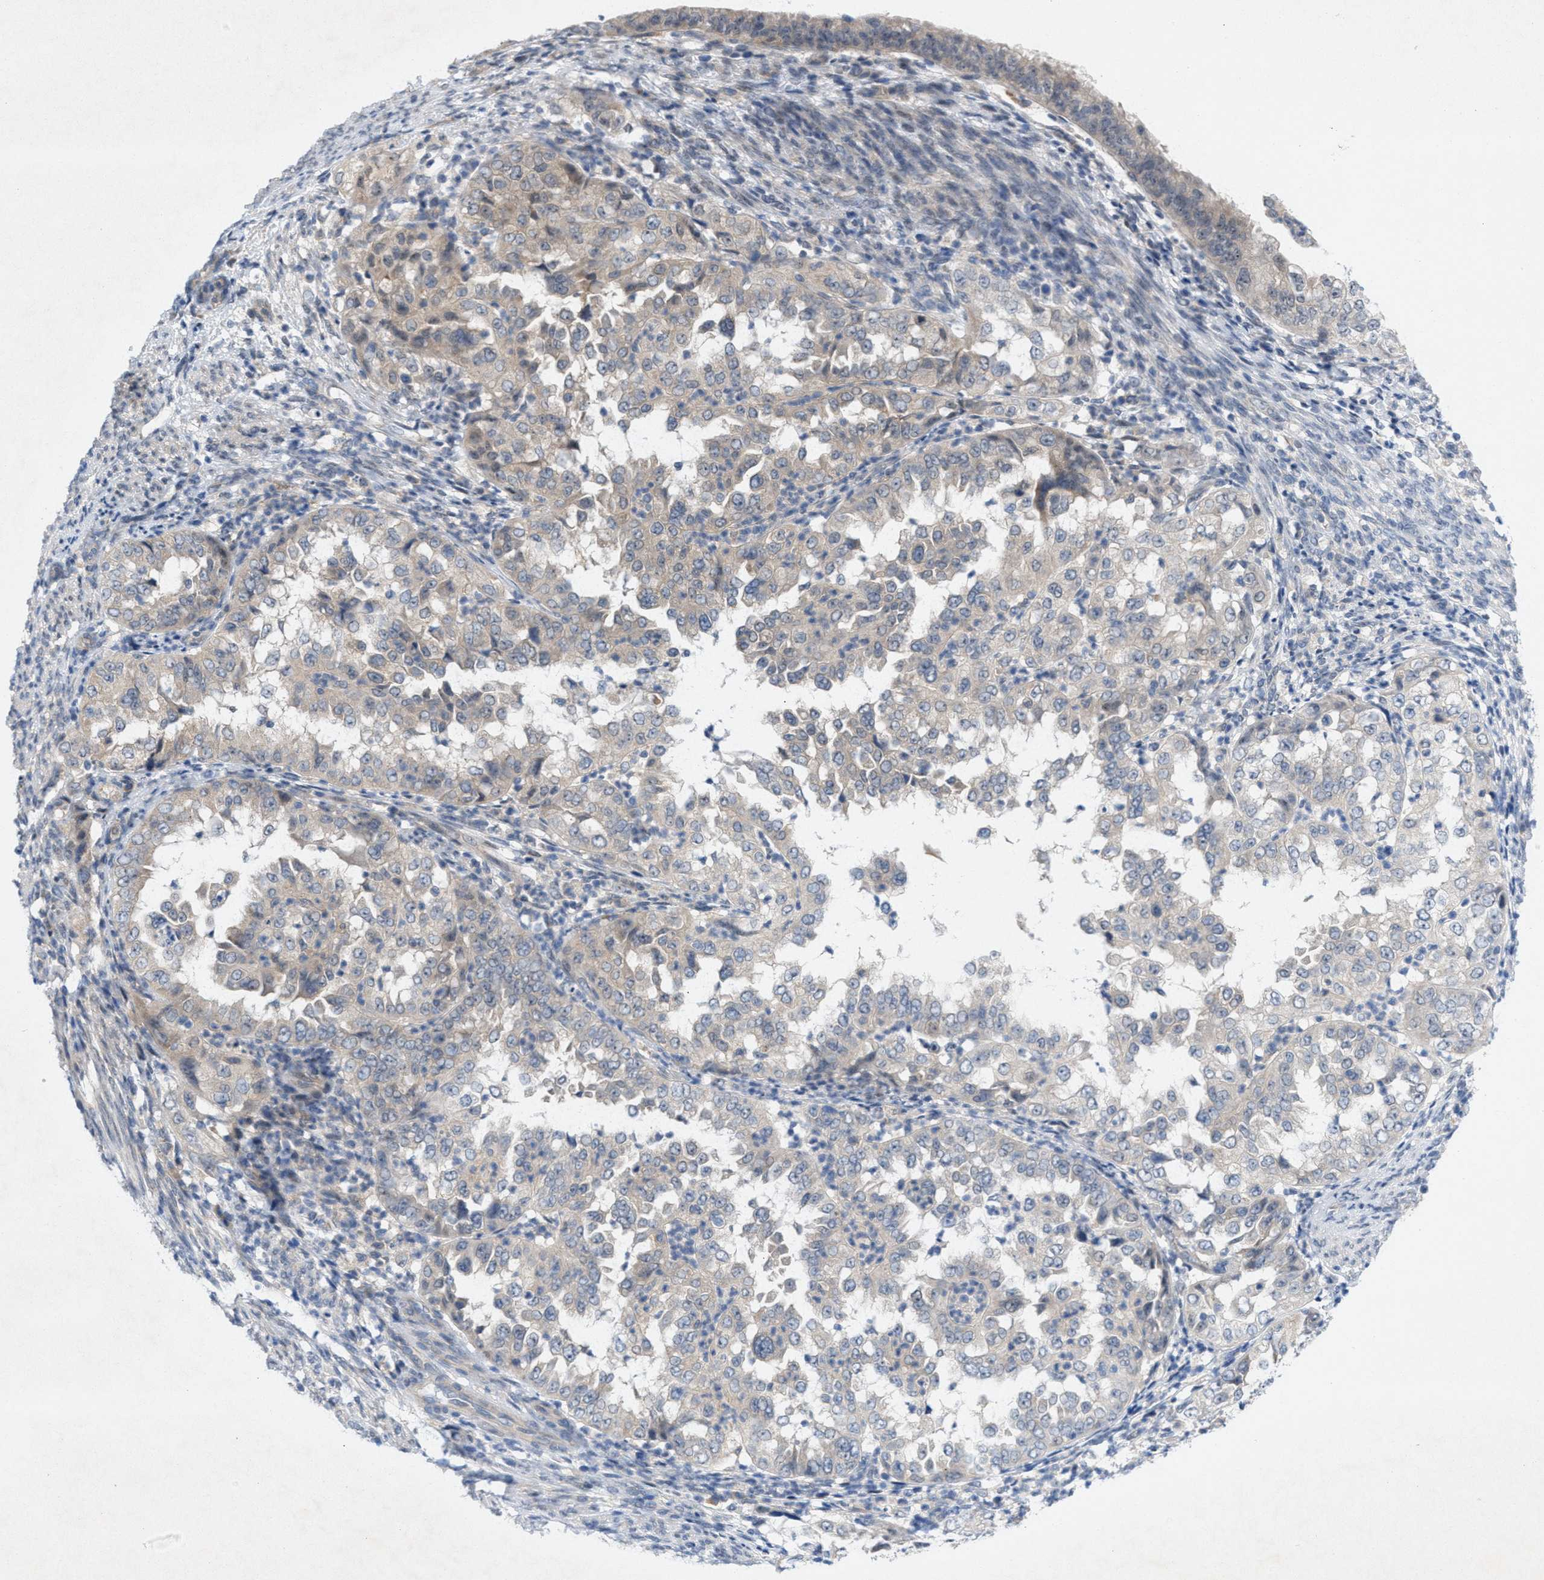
{"staining": {"intensity": "weak", "quantity": "<25%", "location": "cytoplasmic/membranous"}, "tissue": "endometrial cancer", "cell_type": "Tumor cells", "image_type": "cancer", "snomed": [{"axis": "morphology", "description": "Adenocarcinoma, NOS"}, {"axis": "topography", "description": "Endometrium"}], "caption": "Endometrial adenocarcinoma stained for a protein using IHC reveals no staining tumor cells.", "gene": "WIPI2", "patient": {"sex": "female", "age": 85}}